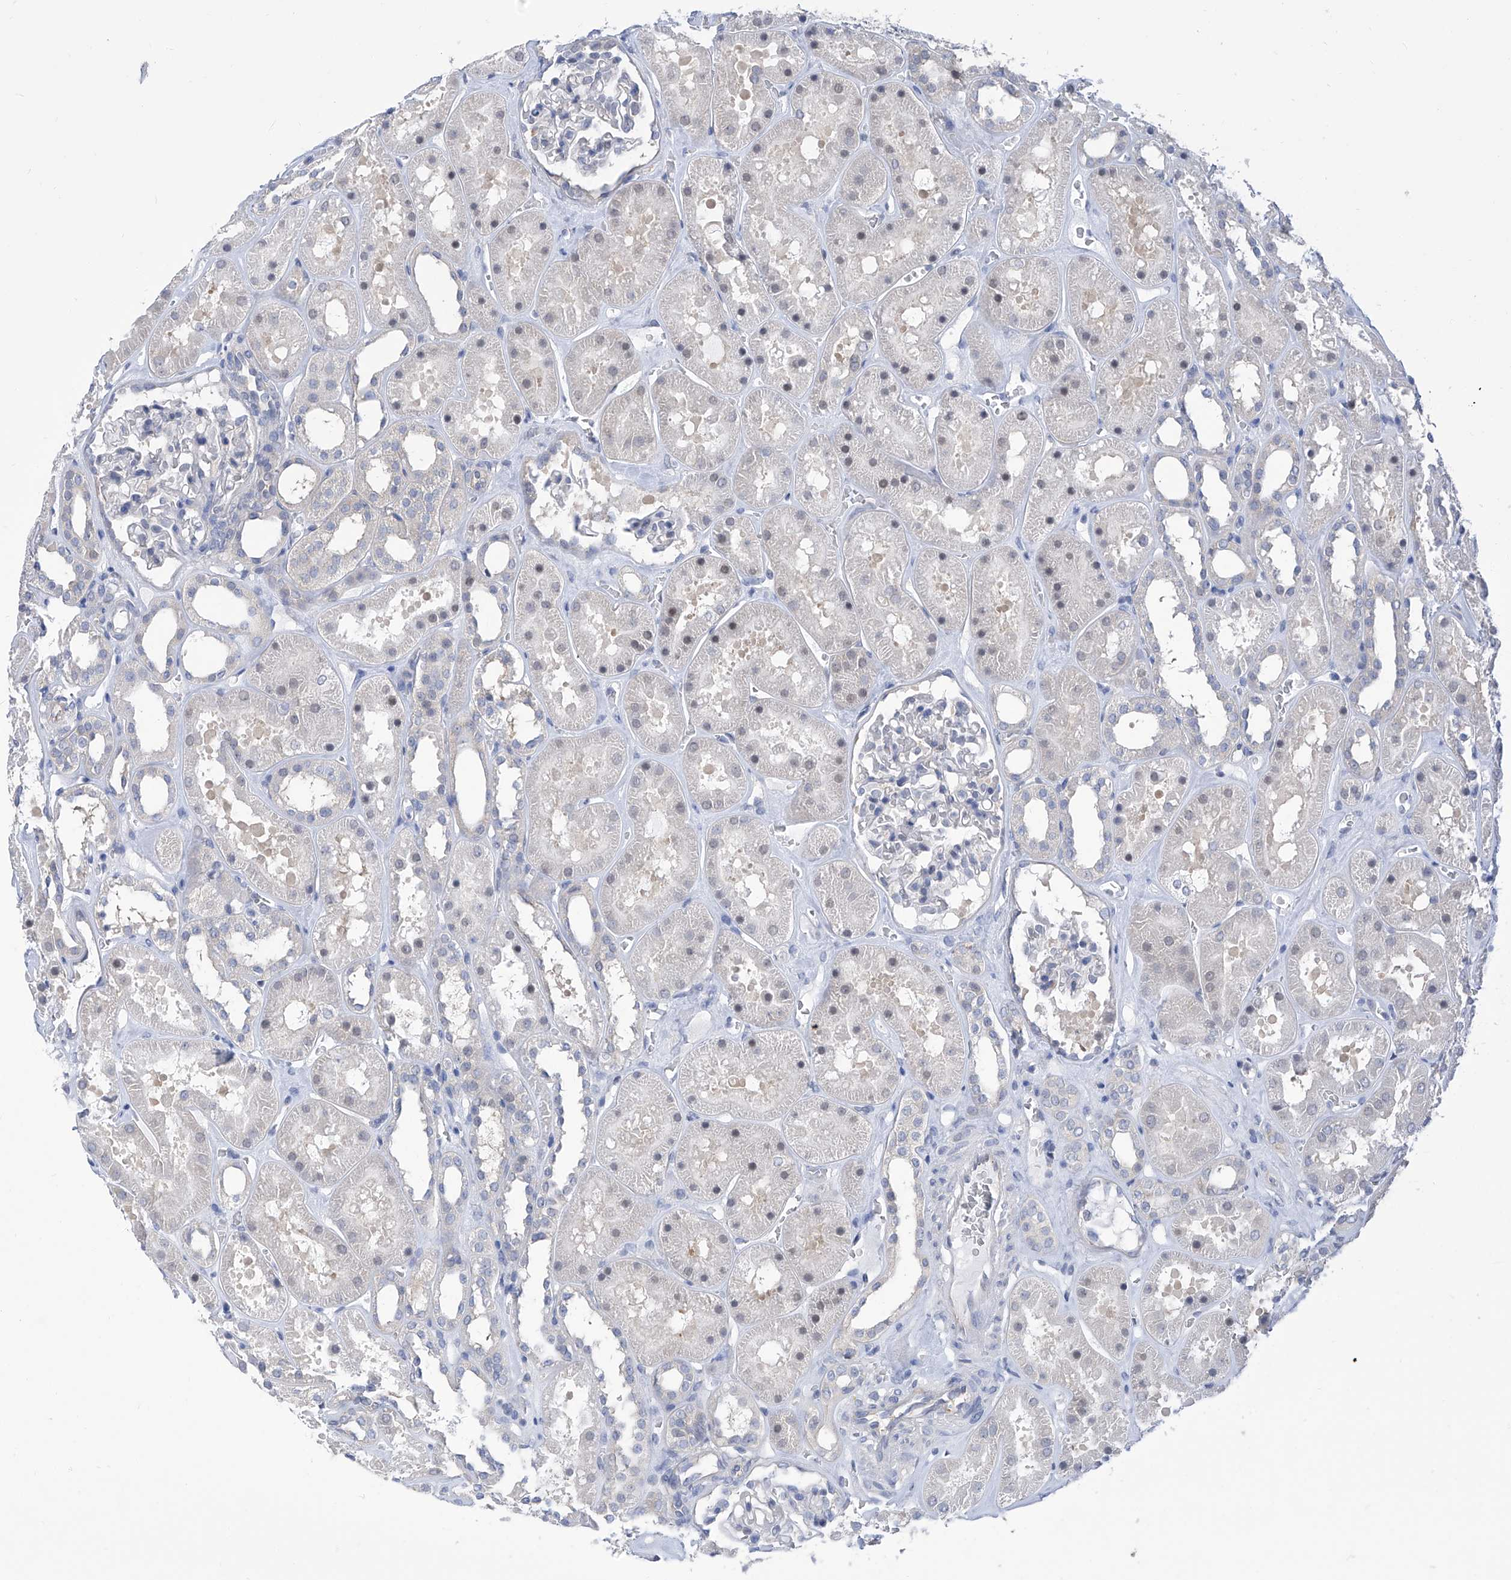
{"staining": {"intensity": "negative", "quantity": "none", "location": "none"}, "tissue": "kidney", "cell_type": "Cells in glomeruli", "image_type": "normal", "snomed": [{"axis": "morphology", "description": "Normal tissue, NOS"}, {"axis": "topography", "description": "Kidney"}], "caption": "Protein analysis of benign kidney shows no significant staining in cells in glomeruli.", "gene": "EIF3M", "patient": {"sex": "female", "age": 41}}